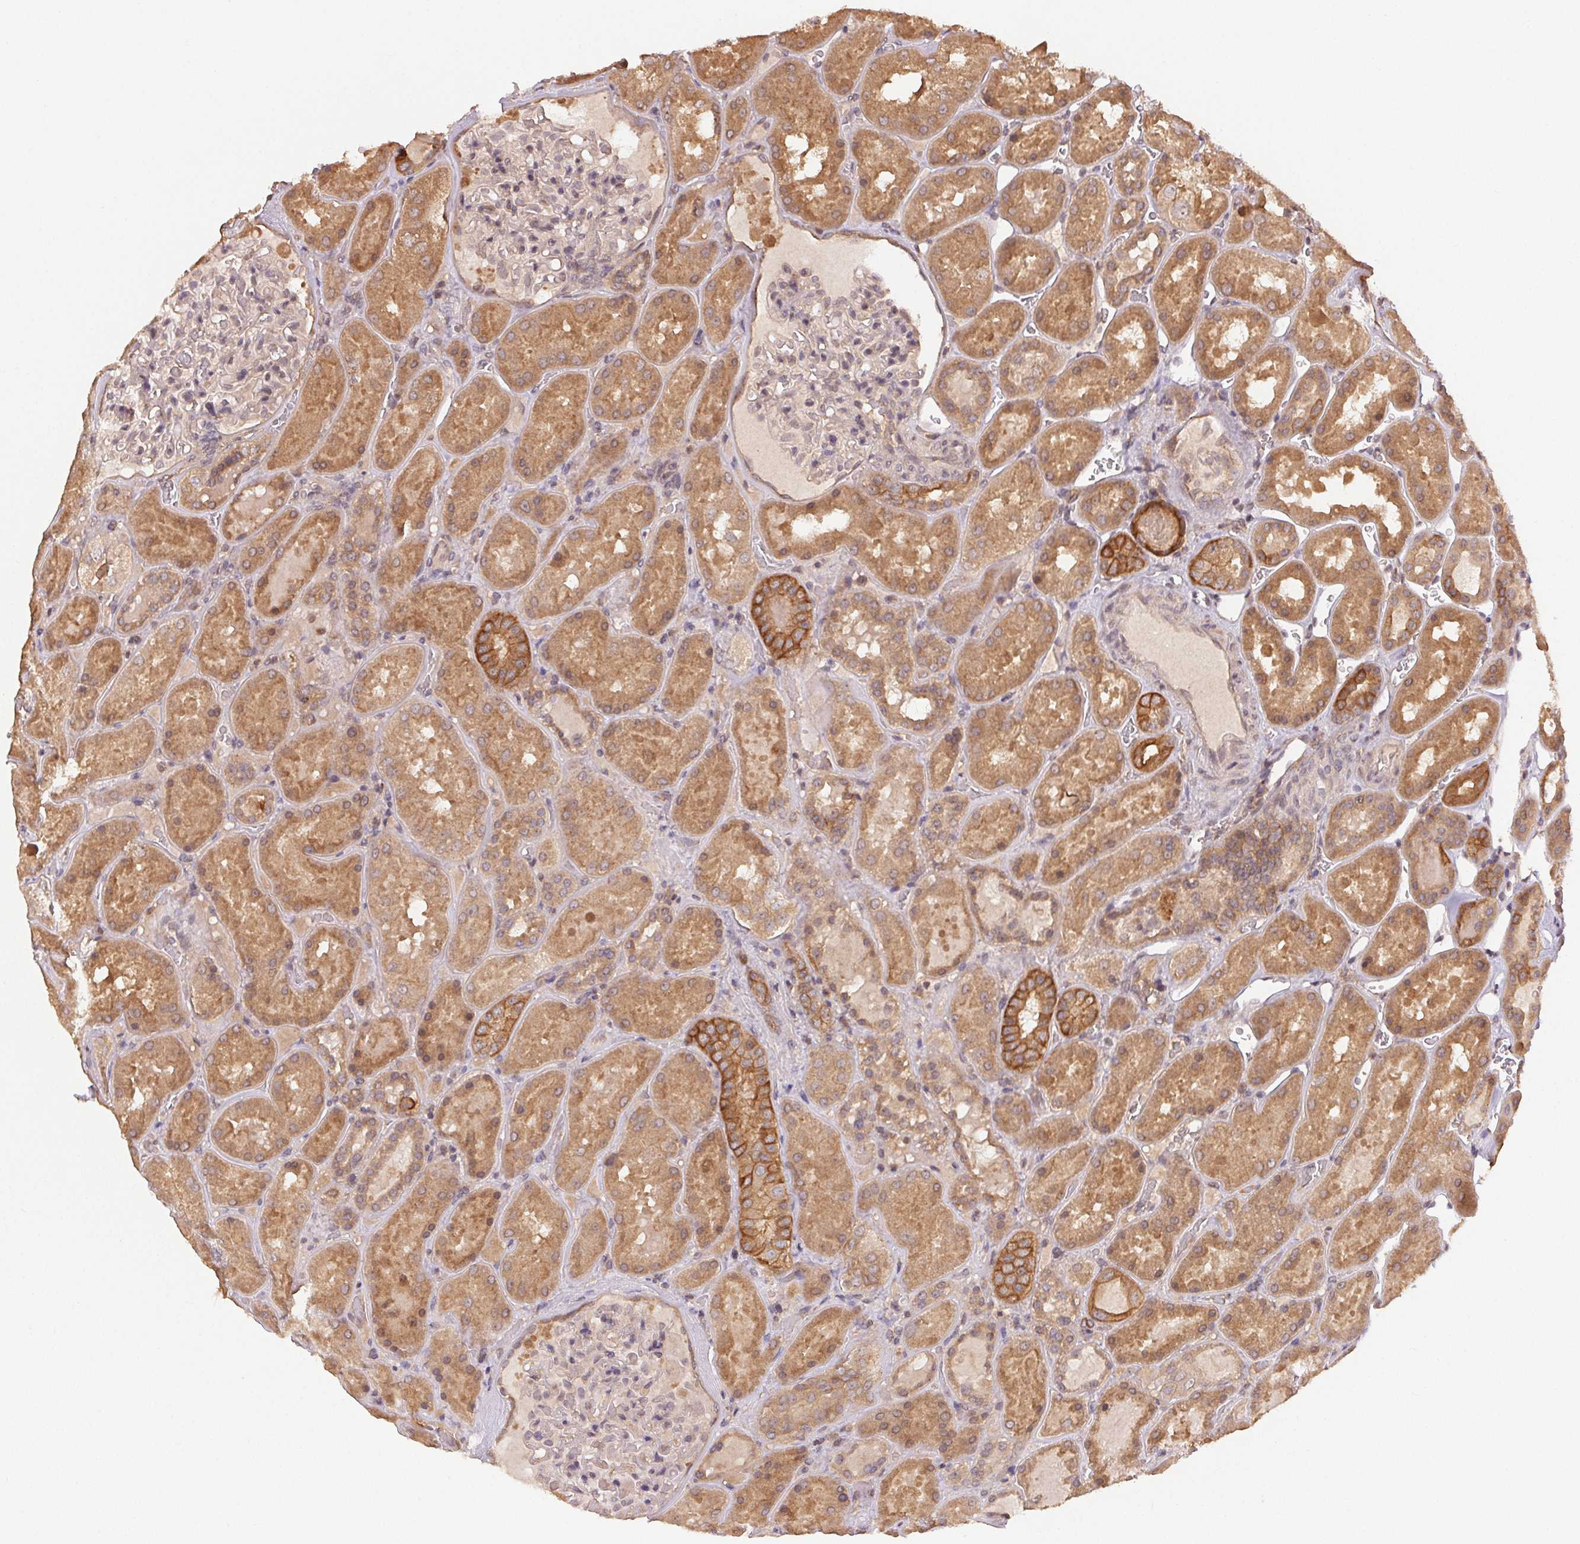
{"staining": {"intensity": "negative", "quantity": "none", "location": "none"}, "tissue": "kidney", "cell_type": "Cells in glomeruli", "image_type": "normal", "snomed": [{"axis": "morphology", "description": "Normal tissue, NOS"}, {"axis": "topography", "description": "Kidney"}], "caption": "Immunohistochemistry photomicrograph of benign kidney: human kidney stained with DAB displays no significant protein staining in cells in glomeruli.", "gene": "MAPKAPK2", "patient": {"sex": "male", "age": 73}}